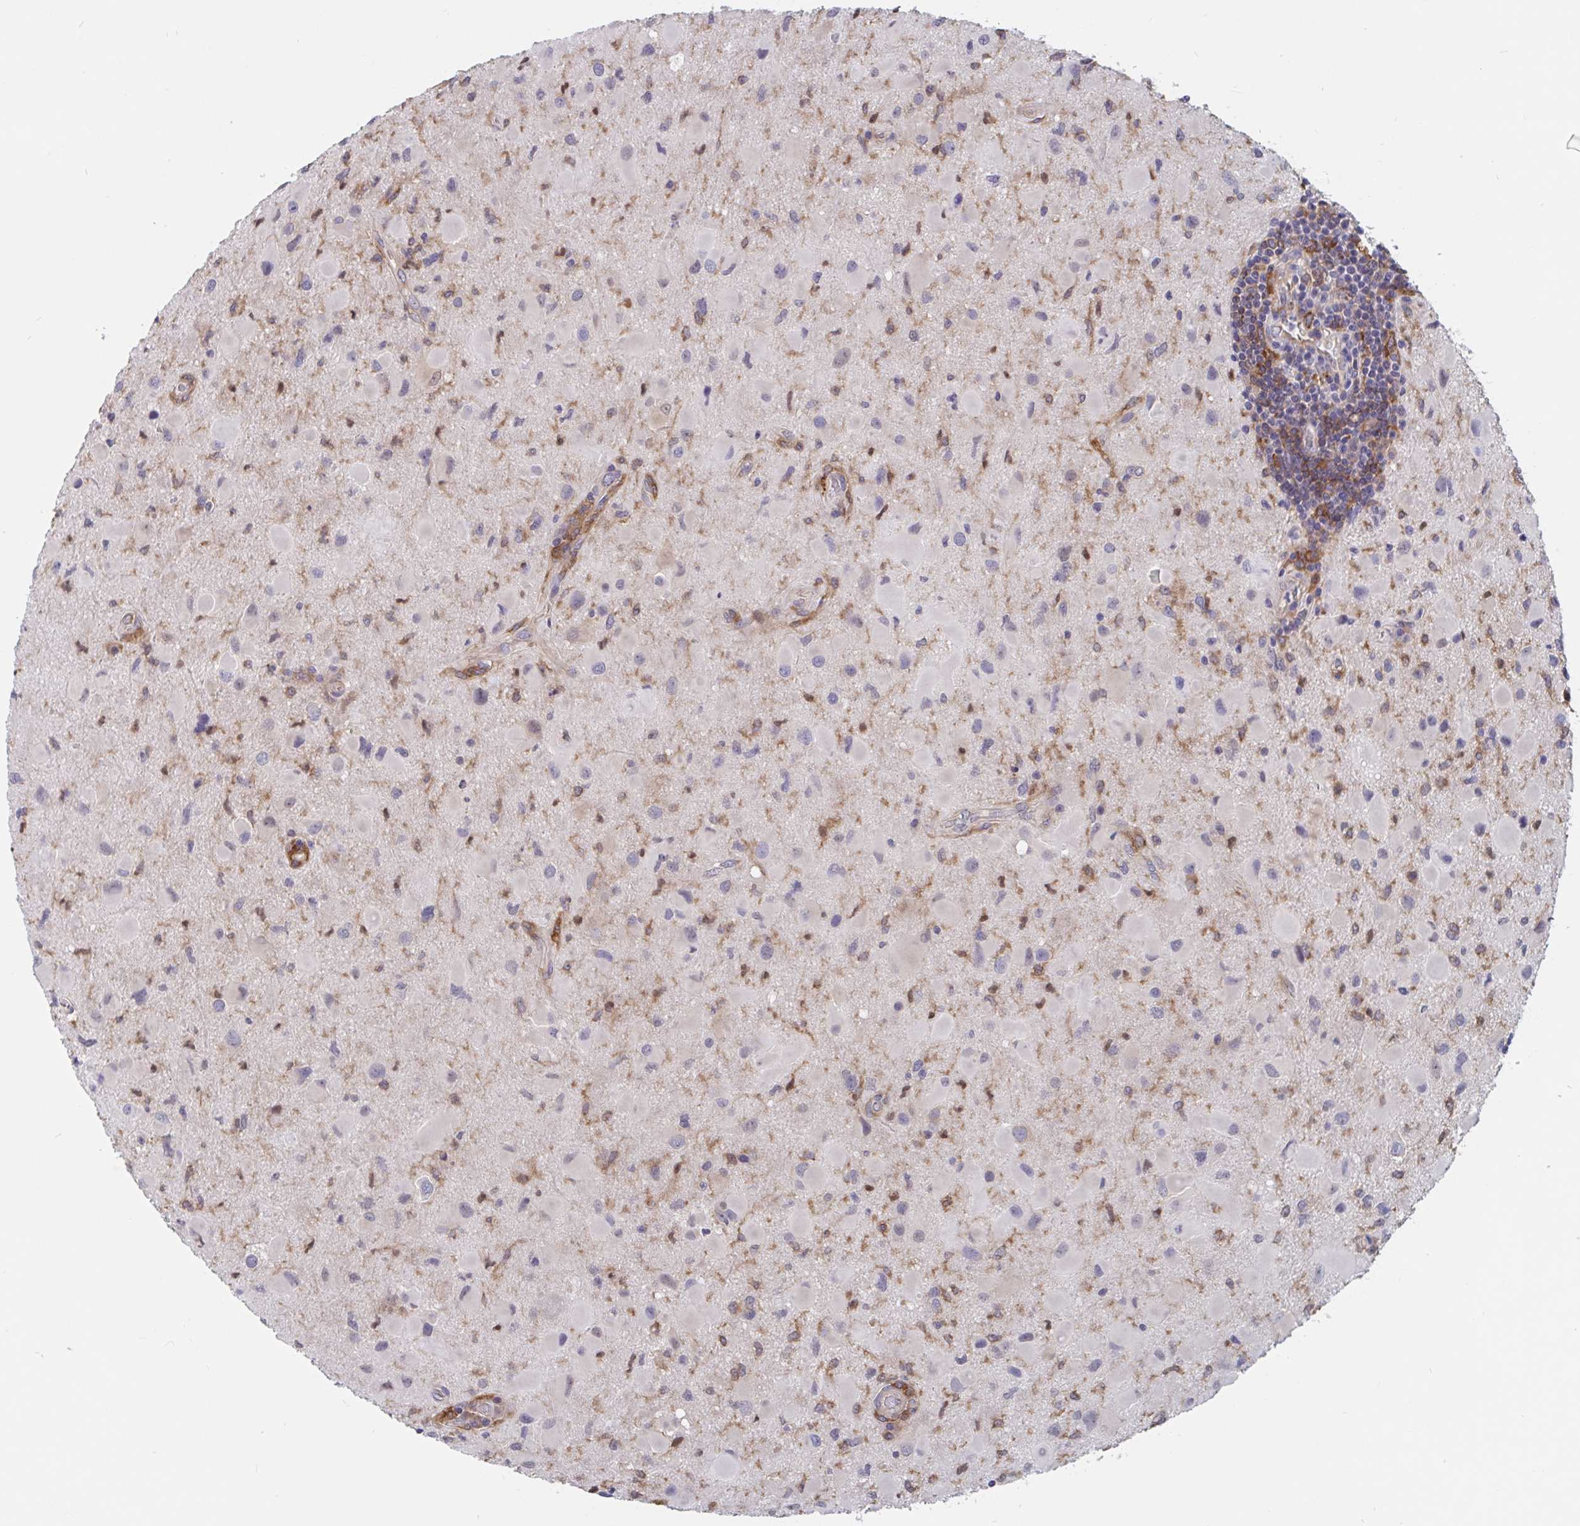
{"staining": {"intensity": "negative", "quantity": "none", "location": "none"}, "tissue": "glioma", "cell_type": "Tumor cells", "image_type": "cancer", "snomed": [{"axis": "morphology", "description": "Glioma, malignant, Low grade"}, {"axis": "topography", "description": "Brain"}], "caption": "Glioma was stained to show a protein in brown. There is no significant expression in tumor cells.", "gene": "SNX8", "patient": {"sex": "female", "age": 32}}